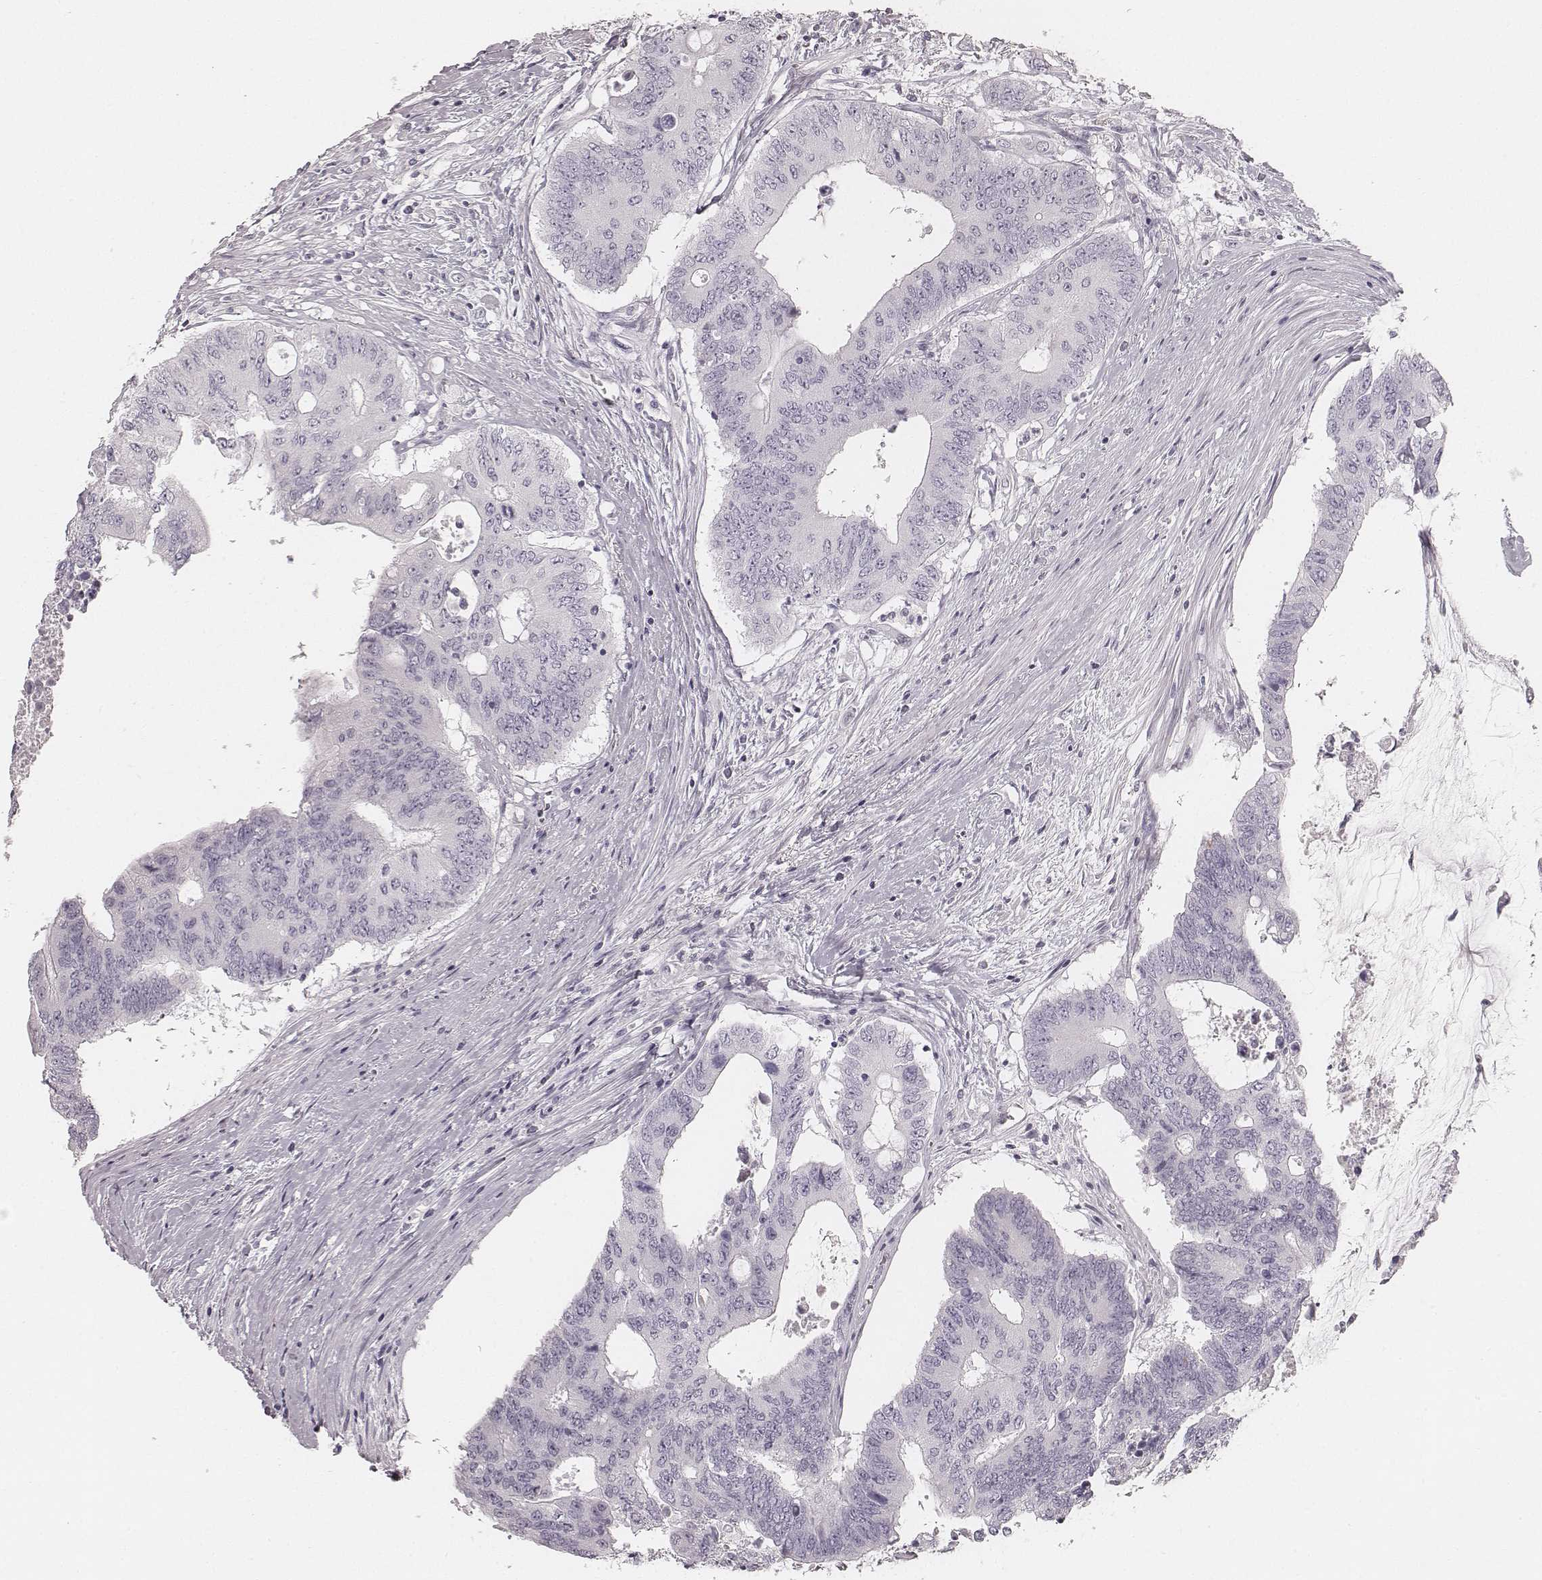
{"staining": {"intensity": "negative", "quantity": "none", "location": "none"}, "tissue": "colorectal cancer", "cell_type": "Tumor cells", "image_type": "cancer", "snomed": [{"axis": "morphology", "description": "Adenocarcinoma, NOS"}, {"axis": "topography", "description": "Rectum"}], "caption": "Image shows no protein staining in tumor cells of colorectal cancer (adenocarcinoma) tissue.", "gene": "KRT31", "patient": {"sex": "male", "age": 59}}